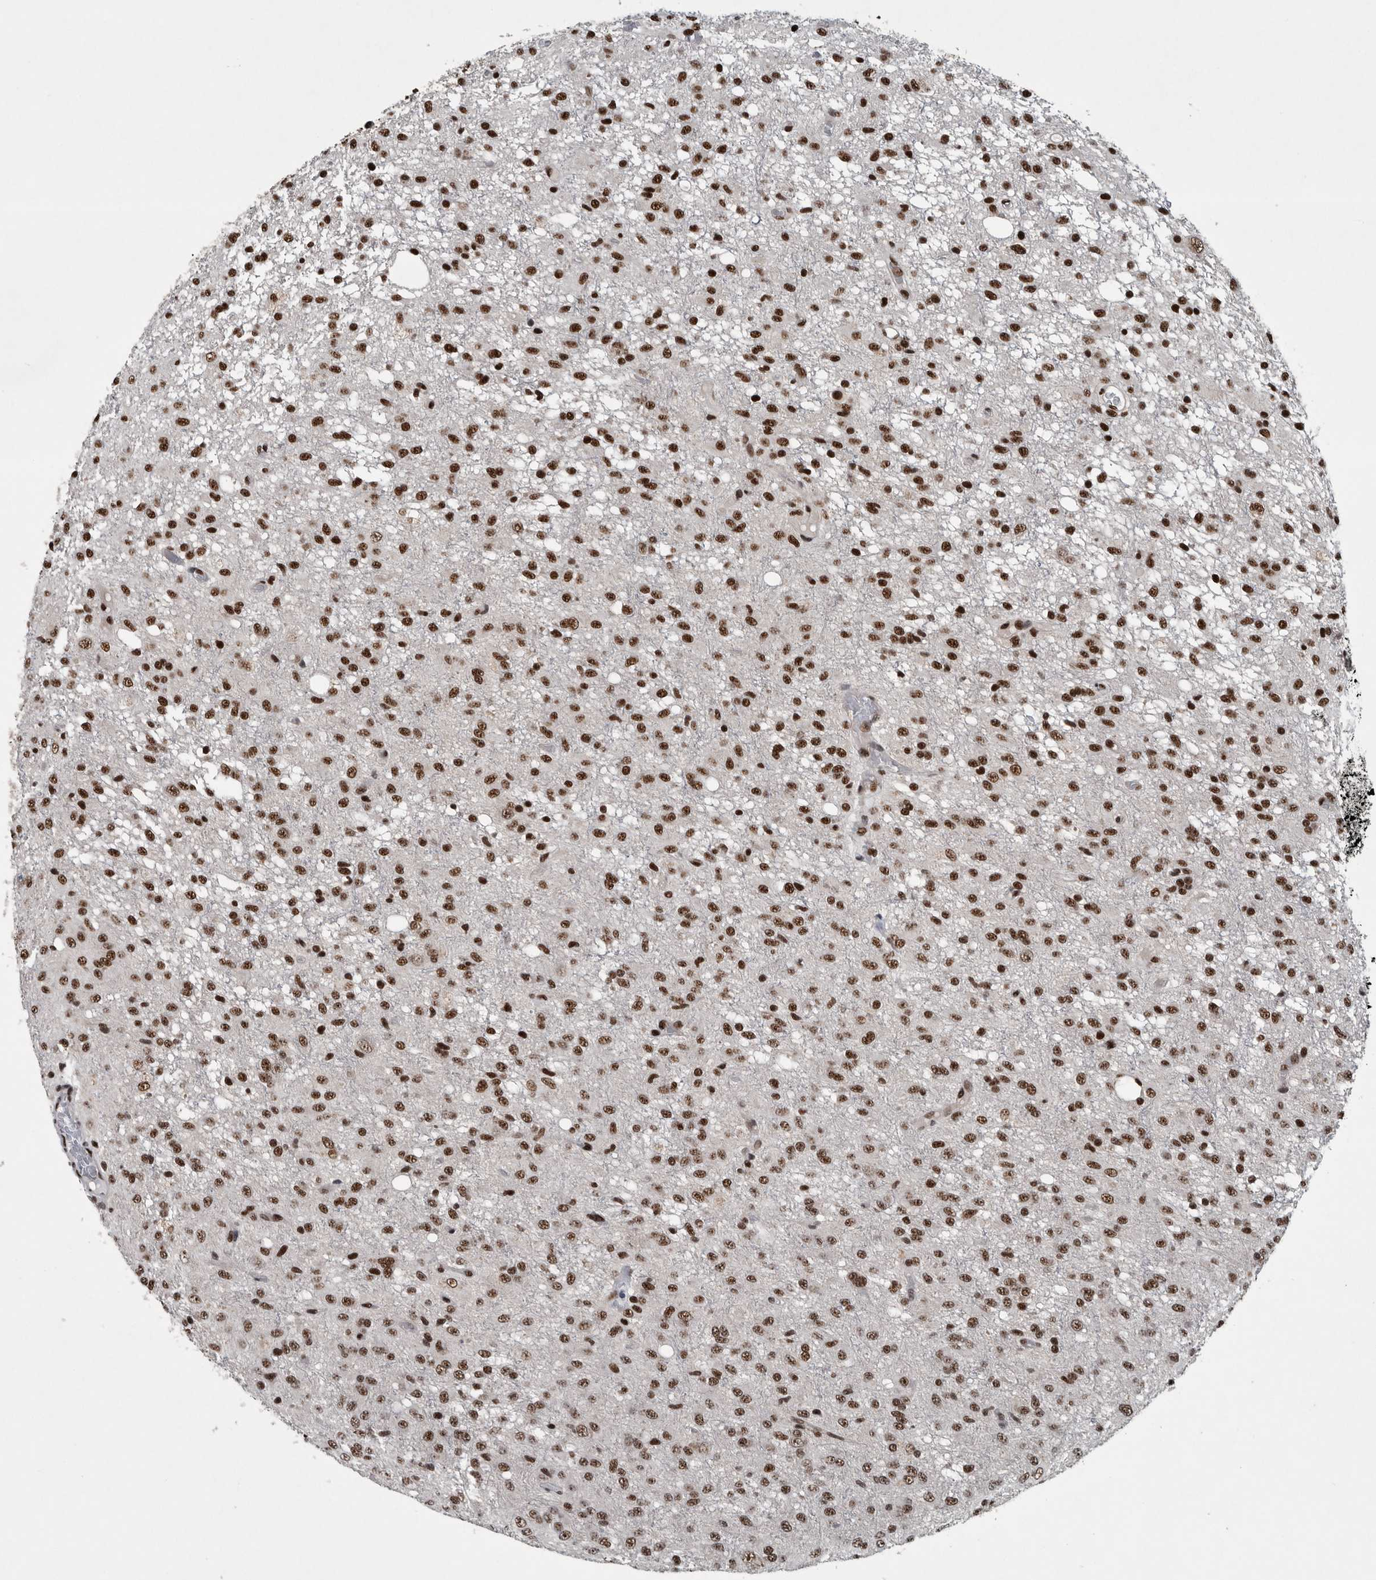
{"staining": {"intensity": "moderate", "quantity": ">75%", "location": "nuclear"}, "tissue": "glioma", "cell_type": "Tumor cells", "image_type": "cancer", "snomed": [{"axis": "morphology", "description": "Glioma, malignant, High grade"}, {"axis": "topography", "description": "Brain"}], "caption": "Human glioma stained with a protein marker reveals moderate staining in tumor cells.", "gene": "SENP7", "patient": {"sex": "female", "age": 59}}